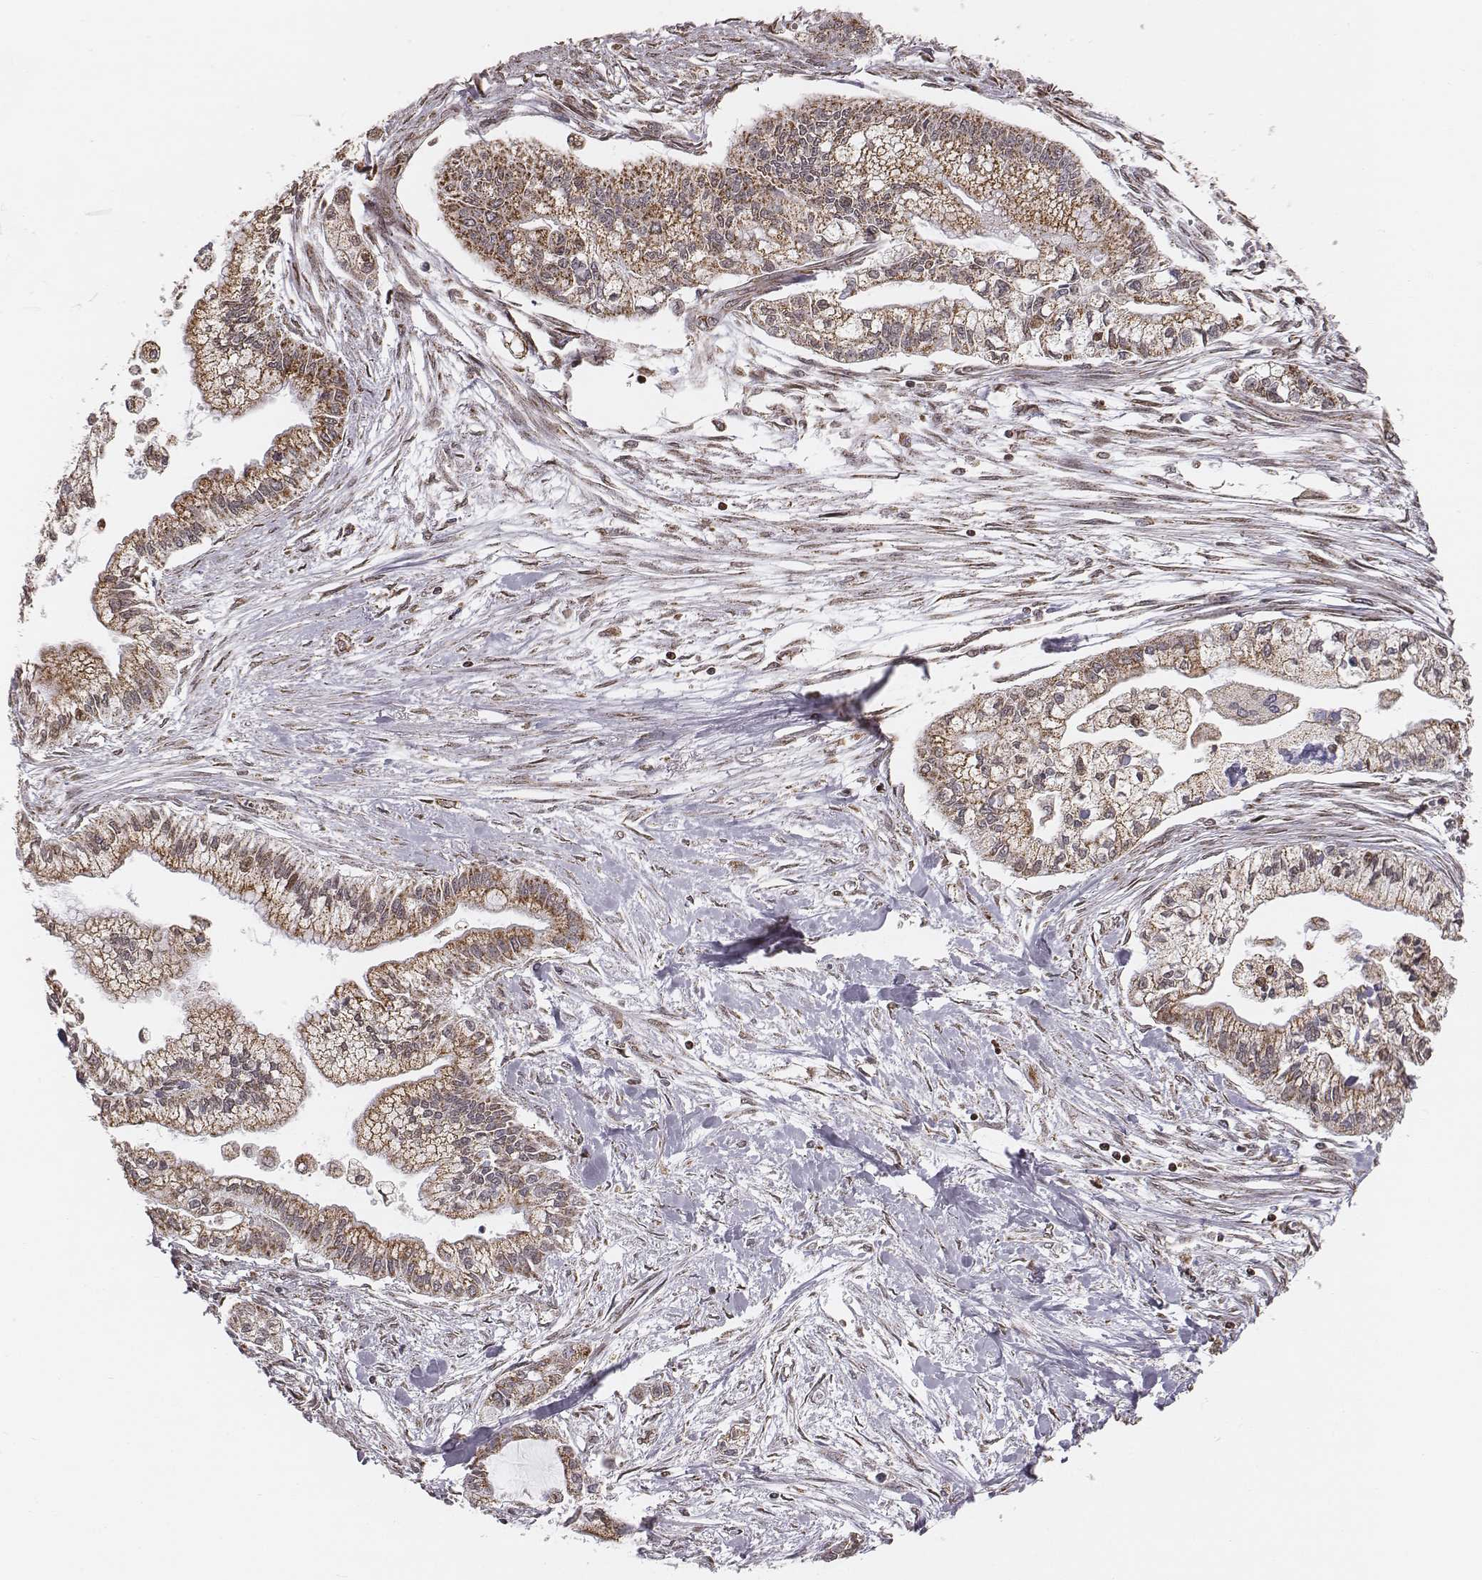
{"staining": {"intensity": "moderate", "quantity": ">75%", "location": "cytoplasmic/membranous"}, "tissue": "pancreatic cancer", "cell_type": "Tumor cells", "image_type": "cancer", "snomed": [{"axis": "morphology", "description": "Adenocarcinoma, NOS"}, {"axis": "topography", "description": "Pancreas"}], "caption": "Human pancreatic cancer (adenocarcinoma) stained with a protein marker demonstrates moderate staining in tumor cells.", "gene": "ACOT2", "patient": {"sex": "male", "age": 54}}